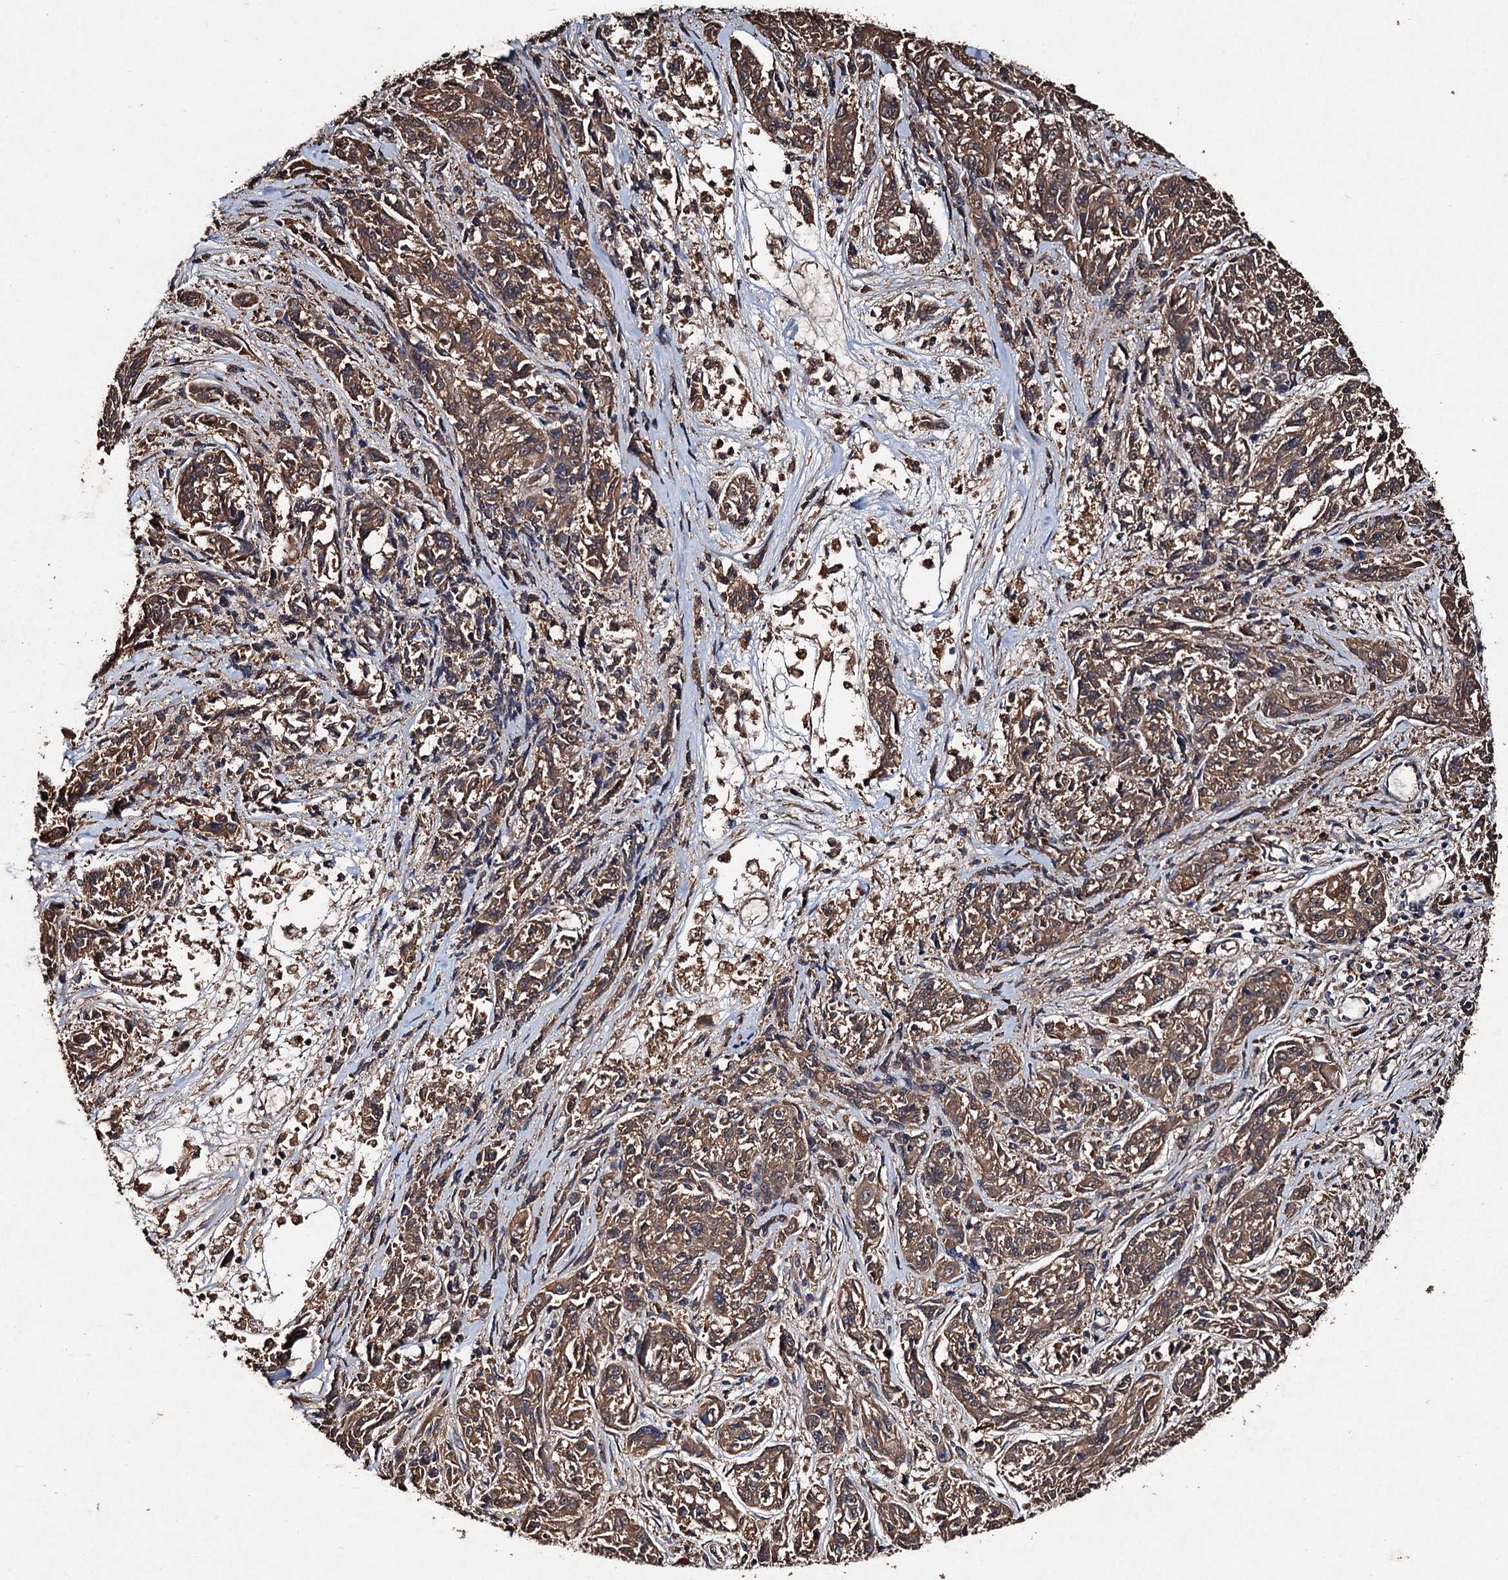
{"staining": {"intensity": "moderate", "quantity": ">75%", "location": "cytoplasmic/membranous"}, "tissue": "melanoma", "cell_type": "Tumor cells", "image_type": "cancer", "snomed": [{"axis": "morphology", "description": "Malignant melanoma, NOS"}, {"axis": "topography", "description": "Skin"}], "caption": "Brown immunohistochemical staining in human malignant melanoma exhibits moderate cytoplasmic/membranous positivity in approximately >75% of tumor cells. (DAB (3,3'-diaminobenzidine) IHC with brightfield microscopy, high magnification).", "gene": "KERA", "patient": {"sex": "male", "age": 53}}